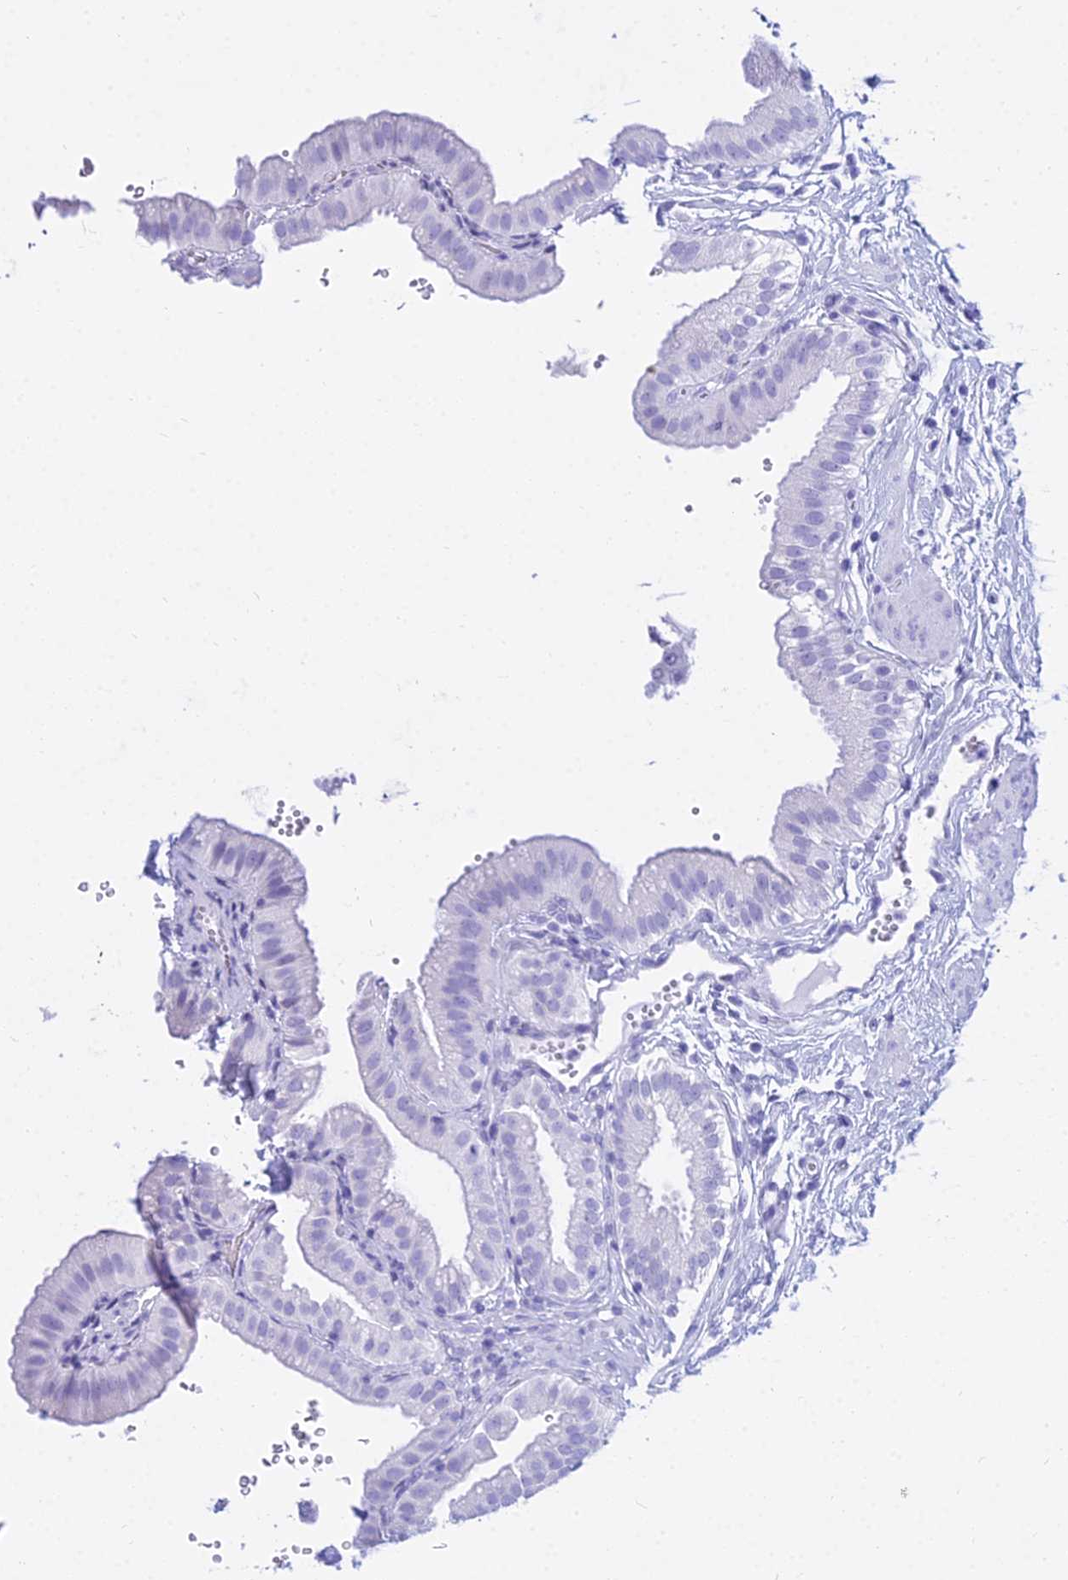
{"staining": {"intensity": "negative", "quantity": "none", "location": "none"}, "tissue": "gallbladder", "cell_type": "Glandular cells", "image_type": "normal", "snomed": [{"axis": "morphology", "description": "Normal tissue, NOS"}, {"axis": "topography", "description": "Gallbladder"}], "caption": "Glandular cells are negative for protein expression in unremarkable human gallbladder.", "gene": "PATE4", "patient": {"sex": "female", "age": 61}}